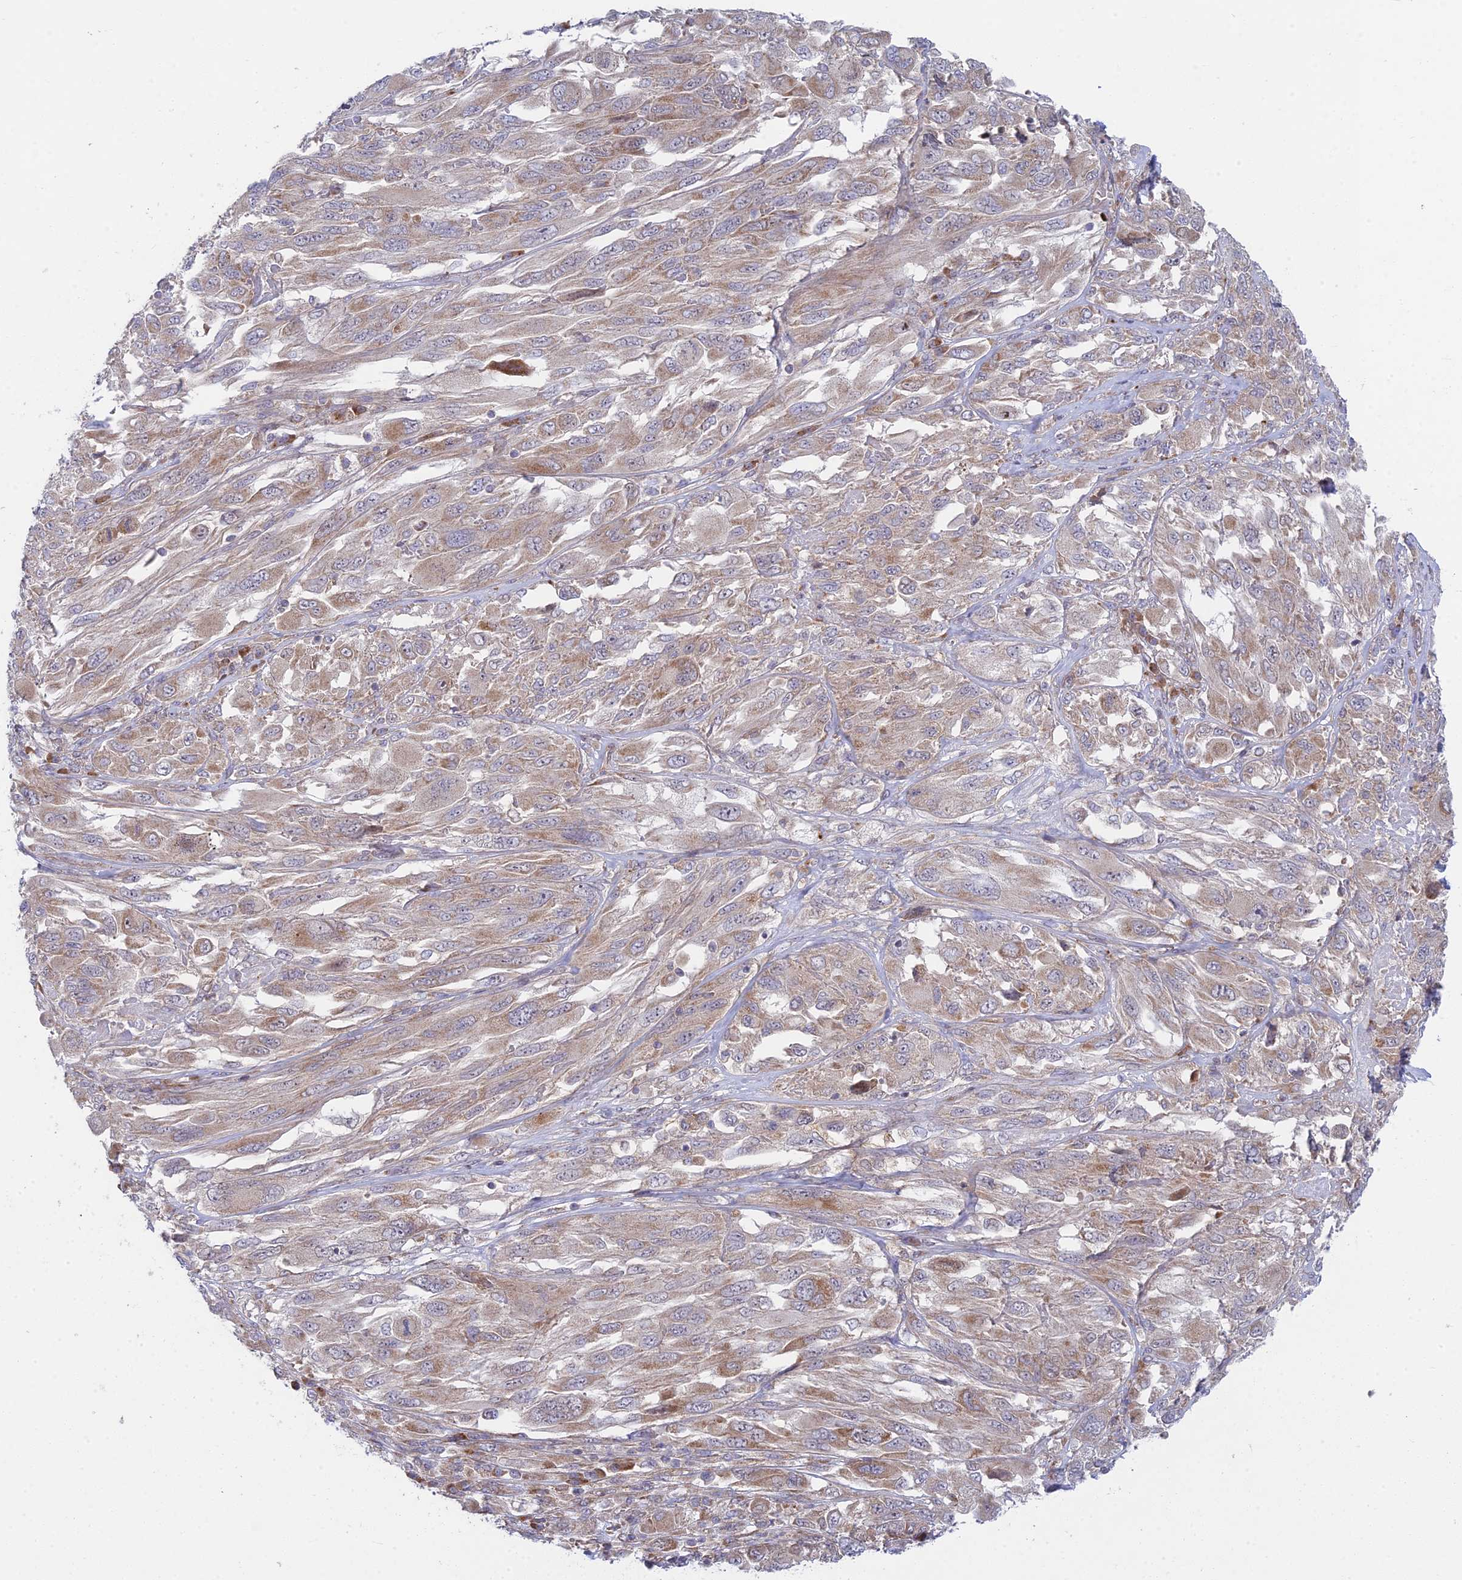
{"staining": {"intensity": "moderate", "quantity": "<25%", "location": "cytoplasmic/membranous"}, "tissue": "melanoma", "cell_type": "Tumor cells", "image_type": "cancer", "snomed": [{"axis": "morphology", "description": "Malignant melanoma, NOS"}, {"axis": "topography", "description": "Skin"}], "caption": "Protein staining exhibits moderate cytoplasmic/membranous positivity in approximately <25% of tumor cells in melanoma.", "gene": "INCA1", "patient": {"sex": "female", "age": 91}}